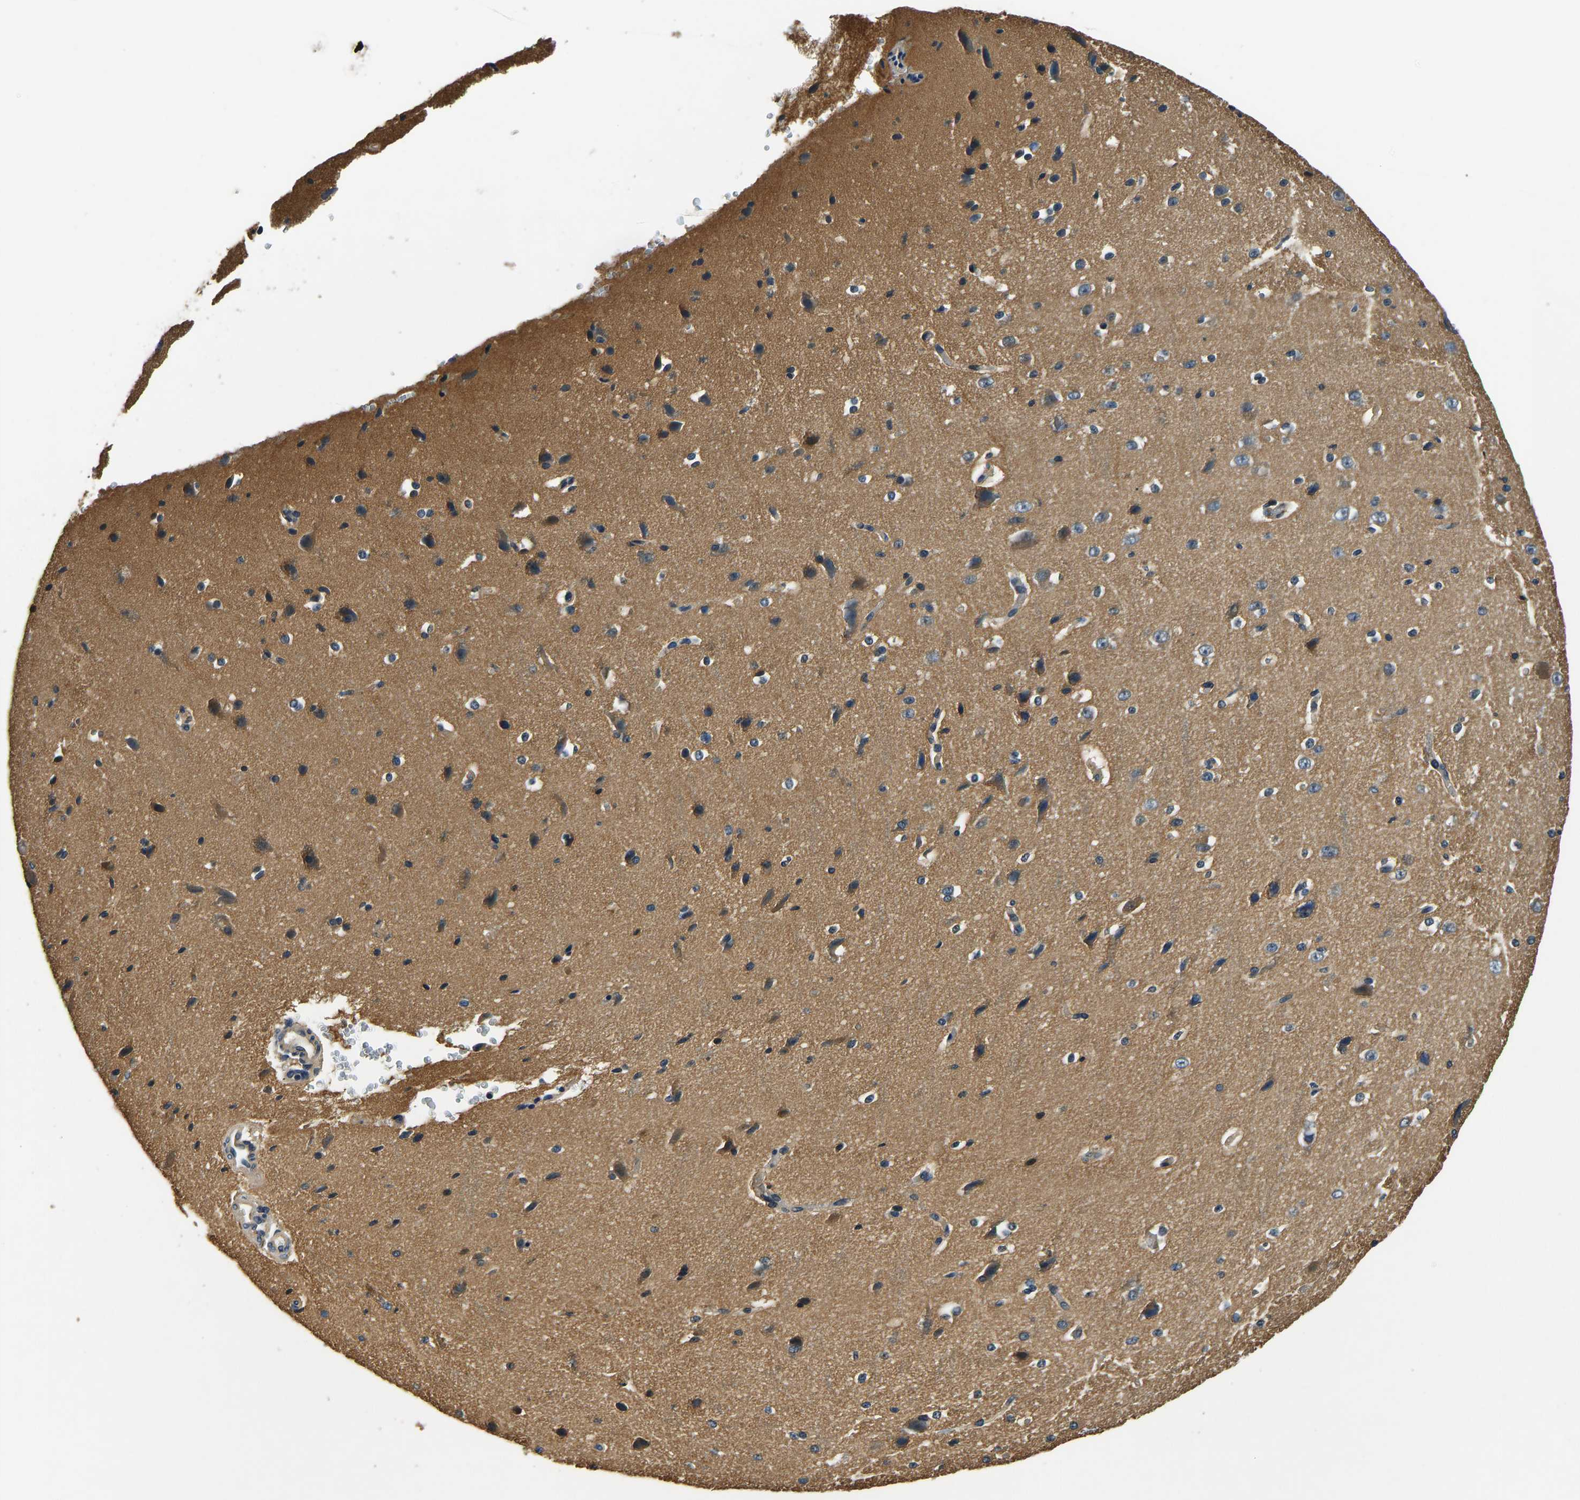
{"staining": {"intensity": "negative", "quantity": "none", "location": "none"}, "tissue": "cerebral cortex", "cell_type": "Endothelial cells", "image_type": "normal", "snomed": [{"axis": "morphology", "description": "Normal tissue, NOS"}, {"axis": "morphology", "description": "Developmental malformation"}, {"axis": "topography", "description": "Cerebral cortex"}], "caption": "Immunohistochemical staining of benign cerebral cortex shows no significant staining in endothelial cells. (Immunohistochemistry, brightfield microscopy, high magnification).", "gene": "RESF1", "patient": {"sex": "female", "age": 30}}